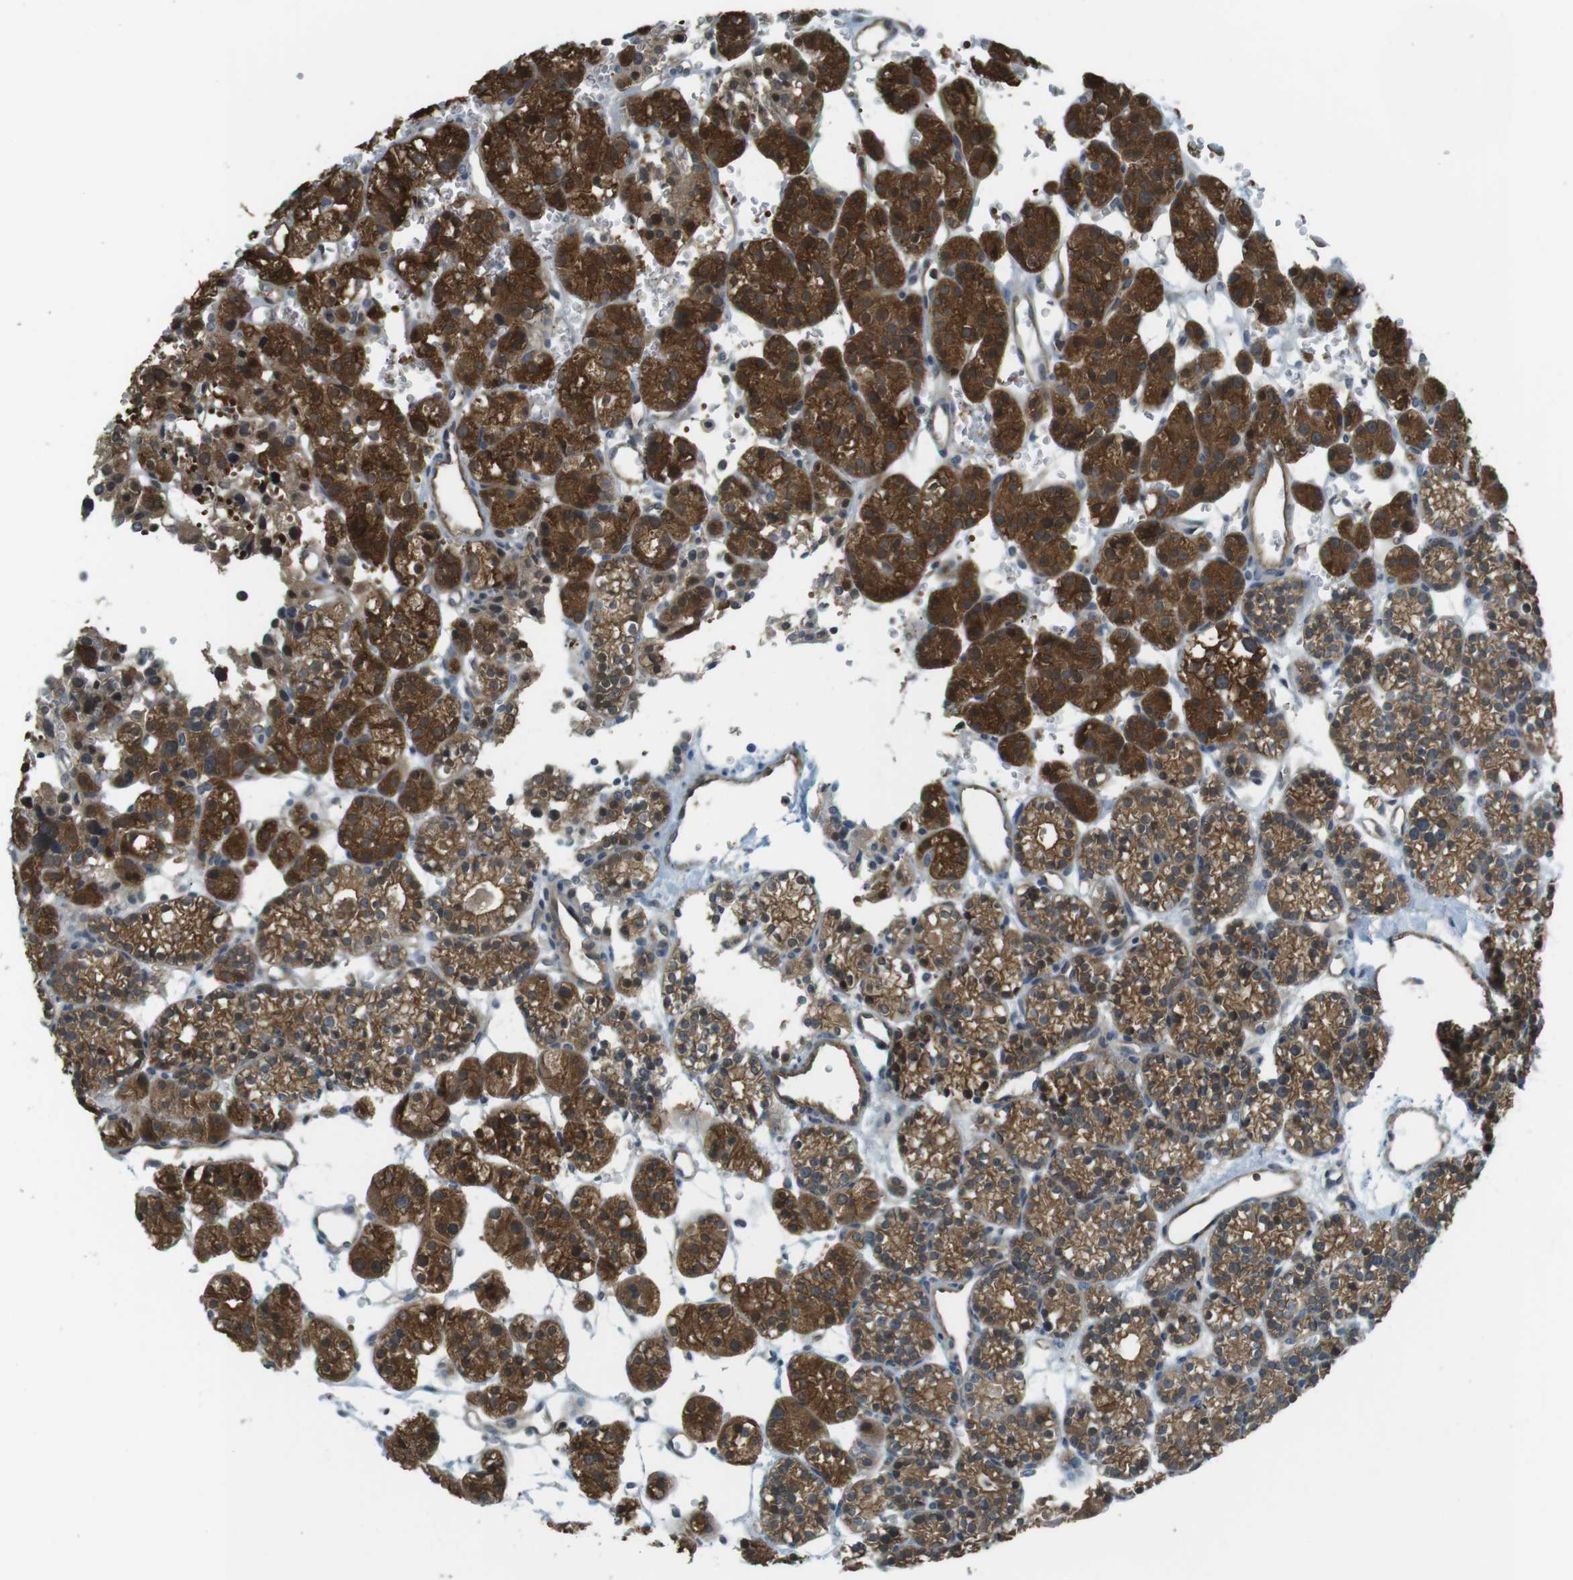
{"staining": {"intensity": "strong", "quantity": ">75%", "location": "cytoplasmic/membranous"}, "tissue": "parathyroid gland", "cell_type": "Glandular cells", "image_type": "normal", "snomed": [{"axis": "morphology", "description": "Normal tissue, NOS"}, {"axis": "topography", "description": "Parathyroid gland"}], "caption": "This micrograph demonstrates normal parathyroid gland stained with immunohistochemistry to label a protein in brown. The cytoplasmic/membranous of glandular cells show strong positivity for the protein. Nuclei are counter-stained blue.", "gene": "LRRC3B", "patient": {"sex": "female", "age": 64}}